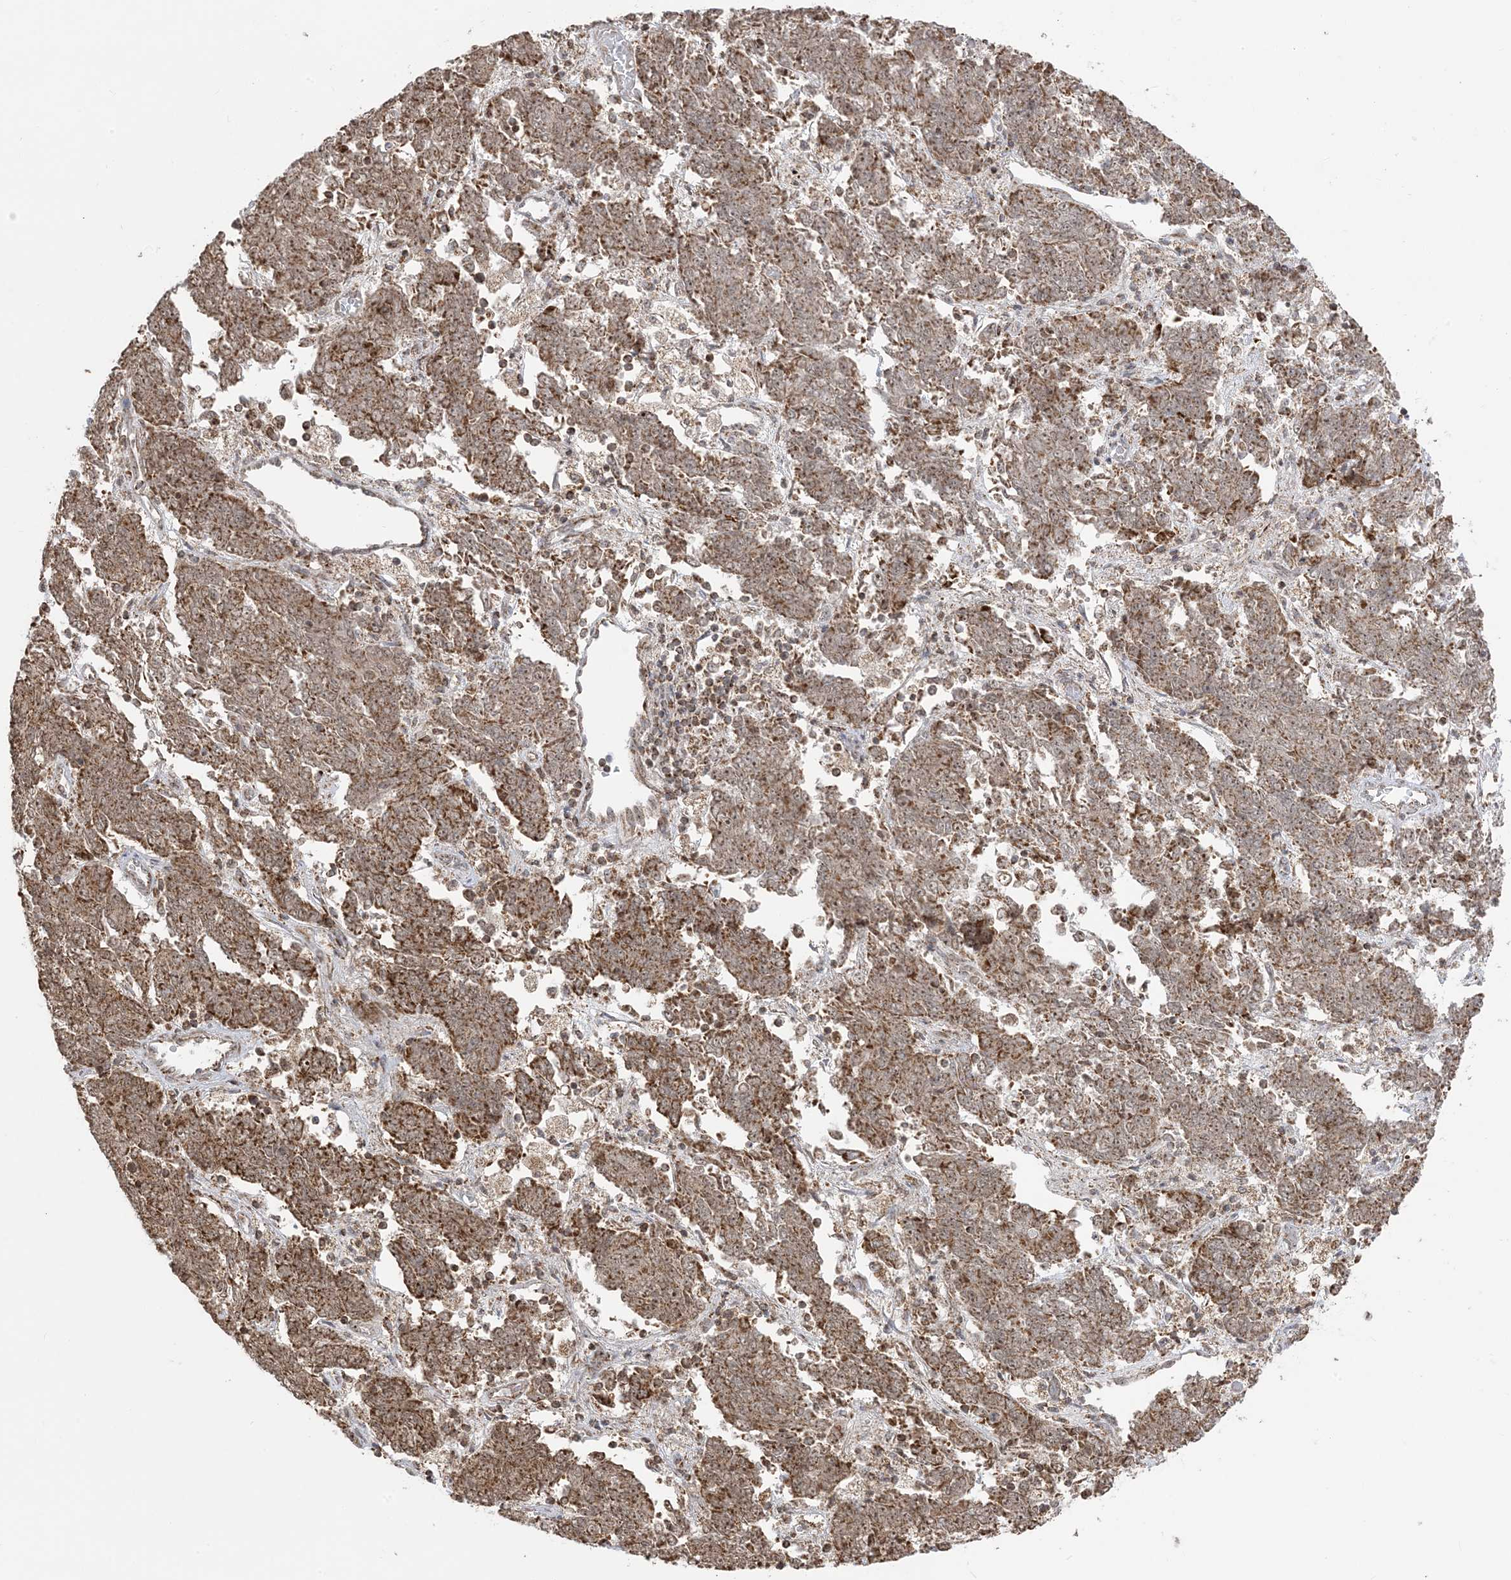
{"staining": {"intensity": "moderate", "quantity": ">75%", "location": "cytoplasmic/membranous,nuclear"}, "tissue": "endometrial cancer", "cell_type": "Tumor cells", "image_type": "cancer", "snomed": [{"axis": "morphology", "description": "Adenocarcinoma, NOS"}, {"axis": "topography", "description": "Endometrium"}], "caption": "High-power microscopy captured an immunohistochemistry histopathology image of endometrial cancer (adenocarcinoma), revealing moderate cytoplasmic/membranous and nuclear staining in approximately >75% of tumor cells. (brown staining indicates protein expression, while blue staining denotes nuclei).", "gene": "MAPKBP1", "patient": {"sex": "female", "age": 80}}